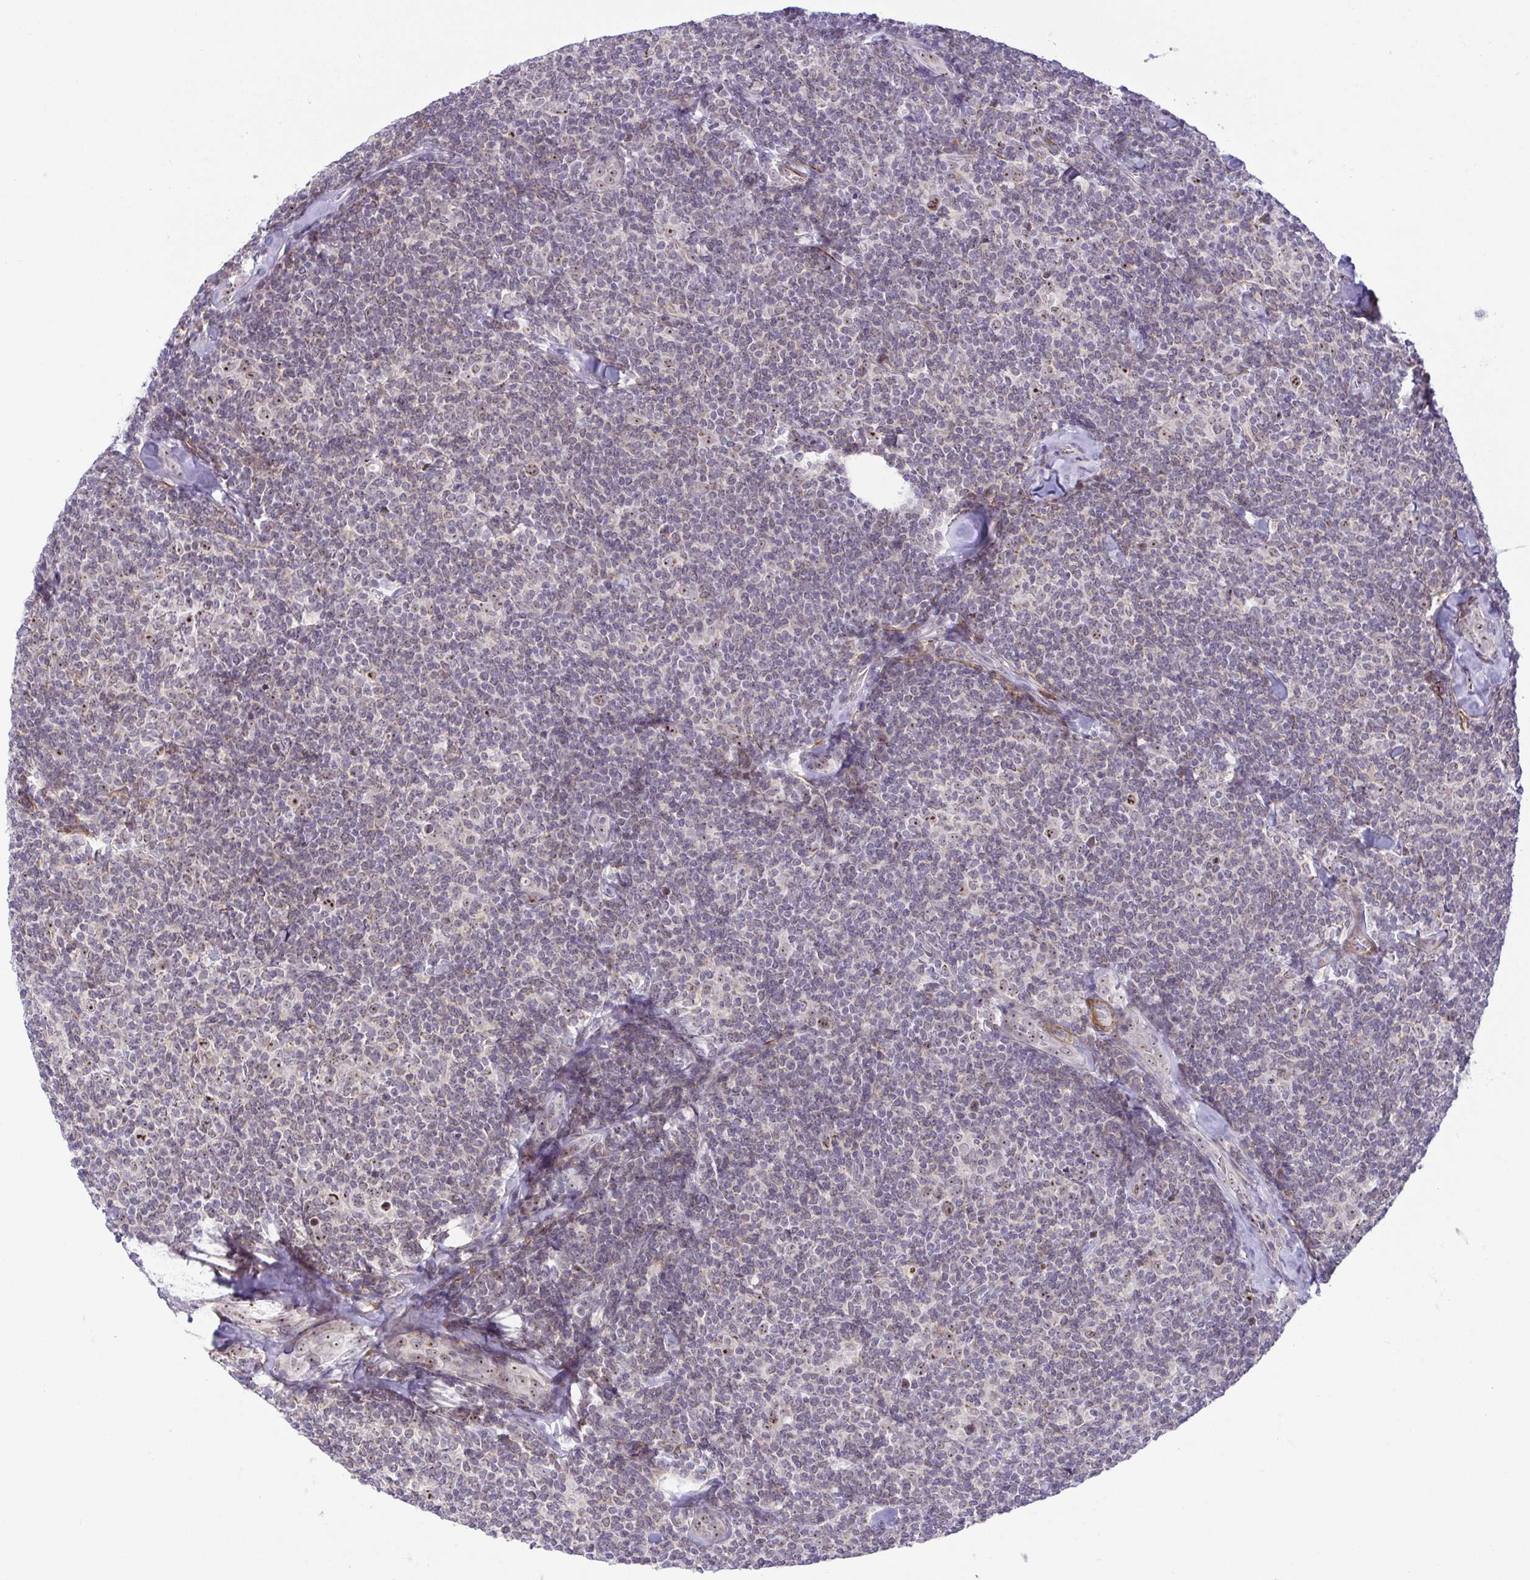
{"staining": {"intensity": "negative", "quantity": "none", "location": "none"}, "tissue": "lymphoma", "cell_type": "Tumor cells", "image_type": "cancer", "snomed": [{"axis": "morphology", "description": "Malignant lymphoma, non-Hodgkin's type, Low grade"}, {"axis": "topography", "description": "Lymph node"}], "caption": "Immunohistochemistry image of malignant lymphoma, non-Hodgkin's type (low-grade) stained for a protein (brown), which exhibits no staining in tumor cells.", "gene": "RSL24D1", "patient": {"sex": "female", "age": 56}}